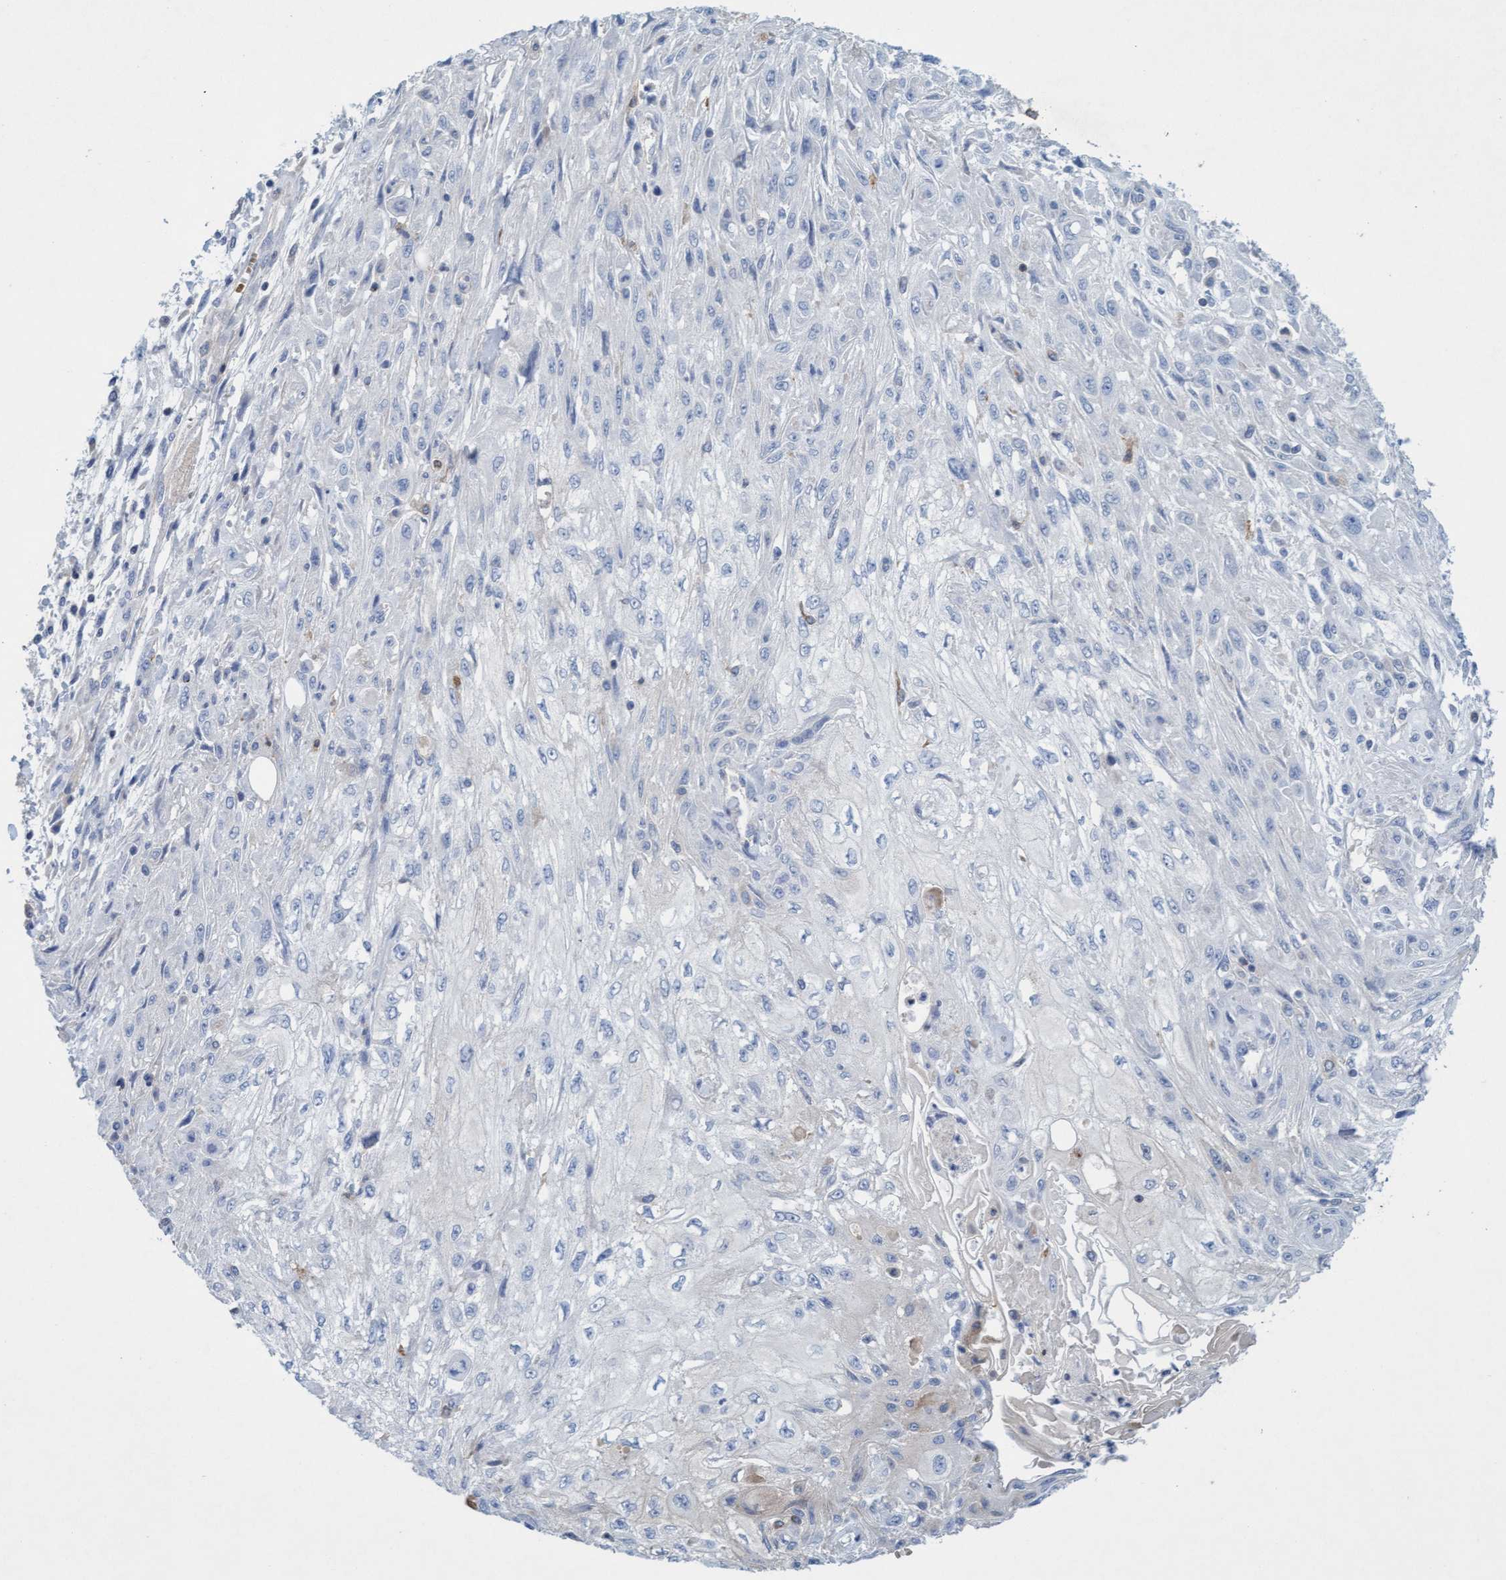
{"staining": {"intensity": "negative", "quantity": "none", "location": "none"}, "tissue": "skin cancer", "cell_type": "Tumor cells", "image_type": "cancer", "snomed": [{"axis": "morphology", "description": "Squamous cell carcinoma, NOS"}, {"axis": "morphology", "description": "Squamous cell carcinoma, metastatic, NOS"}, {"axis": "topography", "description": "Skin"}, {"axis": "topography", "description": "Lymph node"}], "caption": "This is an immunohistochemistry micrograph of skin cancer (metastatic squamous cell carcinoma). There is no positivity in tumor cells.", "gene": "SIGIRR", "patient": {"sex": "male", "age": 75}}